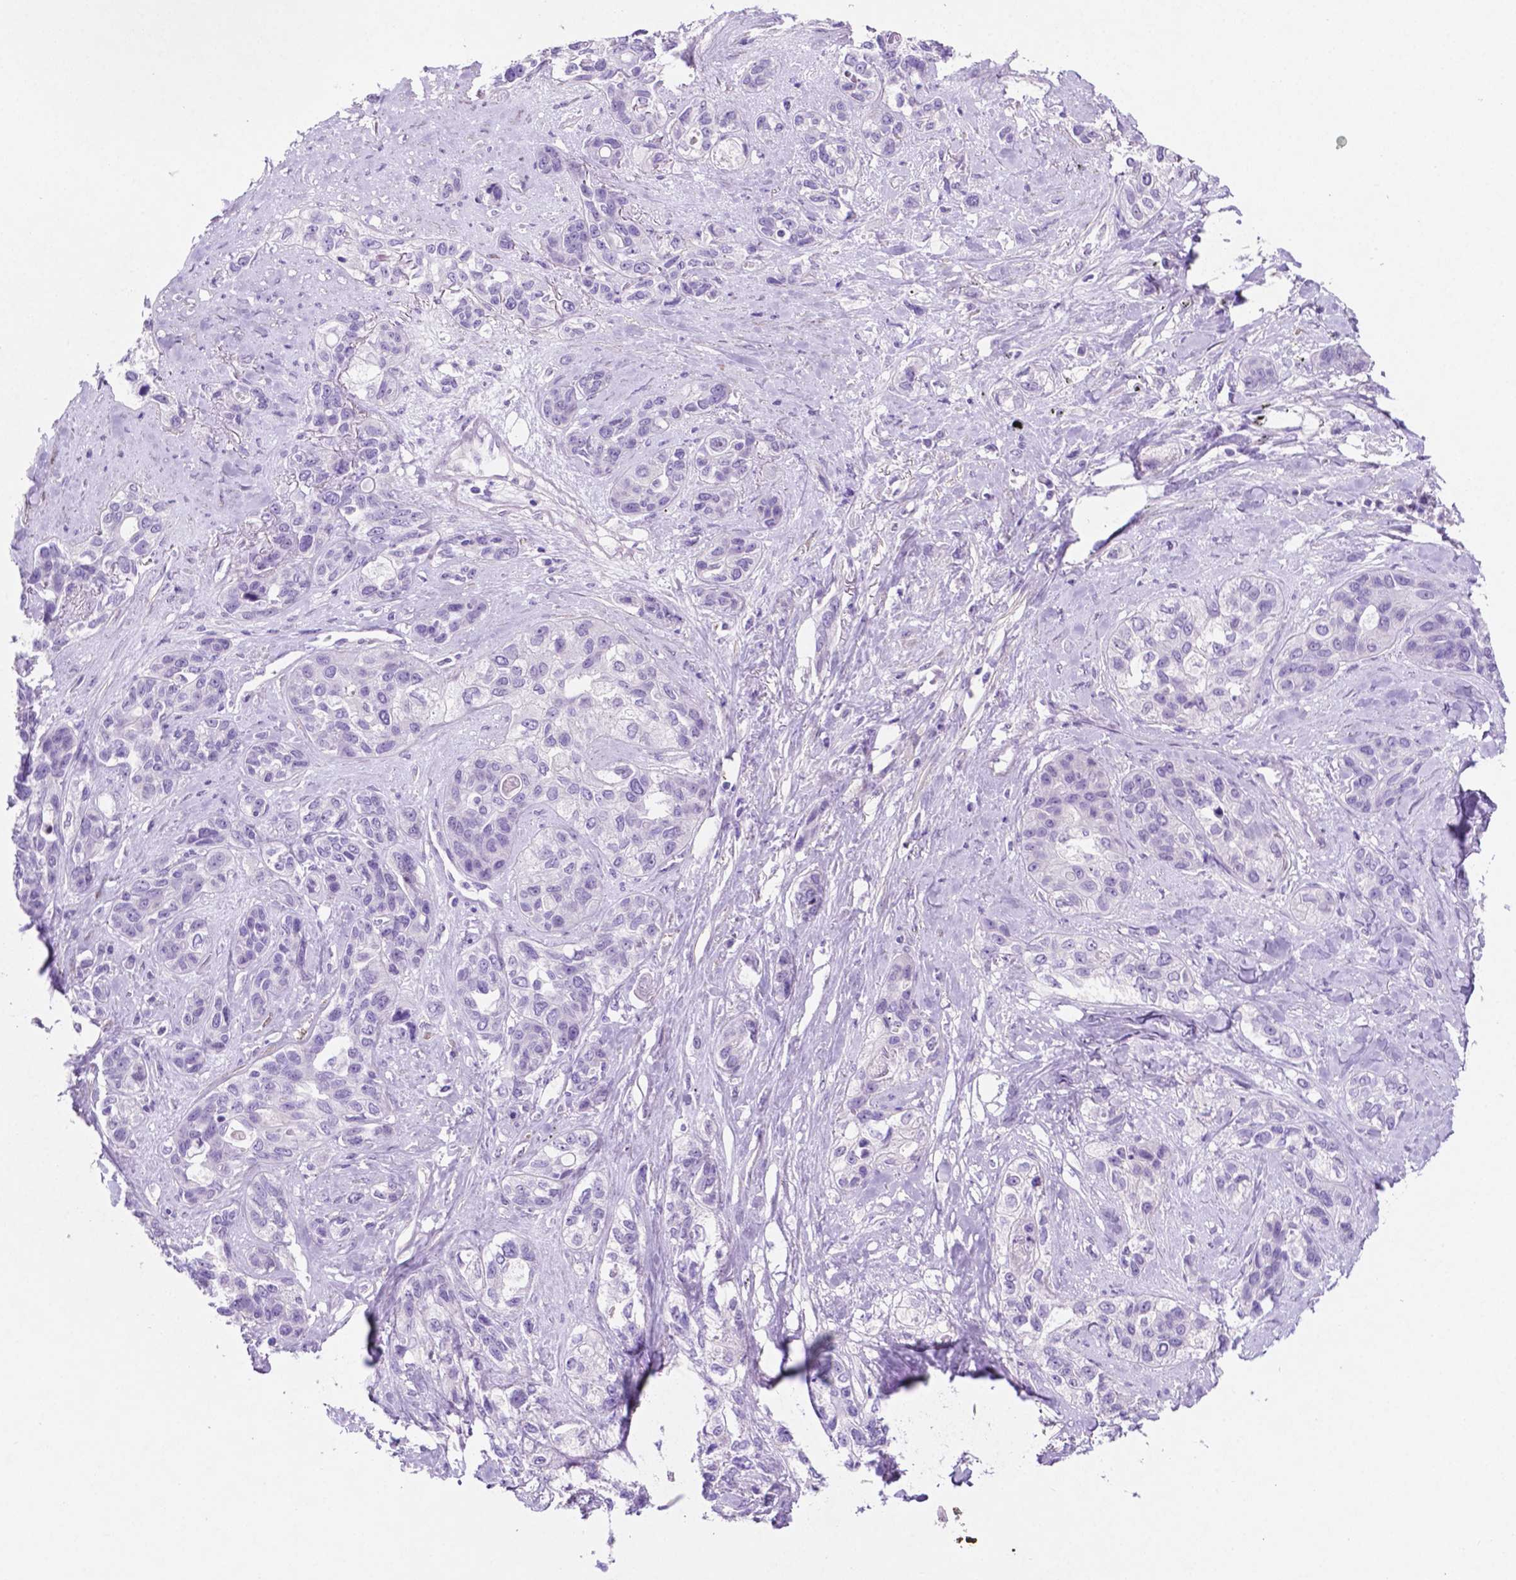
{"staining": {"intensity": "negative", "quantity": "none", "location": "none"}, "tissue": "lung cancer", "cell_type": "Tumor cells", "image_type": "cancer", "snomed": [{"axis": "morphology", "description": "Squamous cell carcinoma, NOS"}, {"axis": "topography", "description": "Lung"}], "caption": "Tumor cells are negative for brown protein staining in lung cancer (squamous cell carcinoma). The staining is performed using DAB (3,3'-diaminobenzidine) brown chromogen with nuclei counter-stained in using hematoxylin.", "gene": "ASPG", "patient": {"sex": "female", "age": 70}}